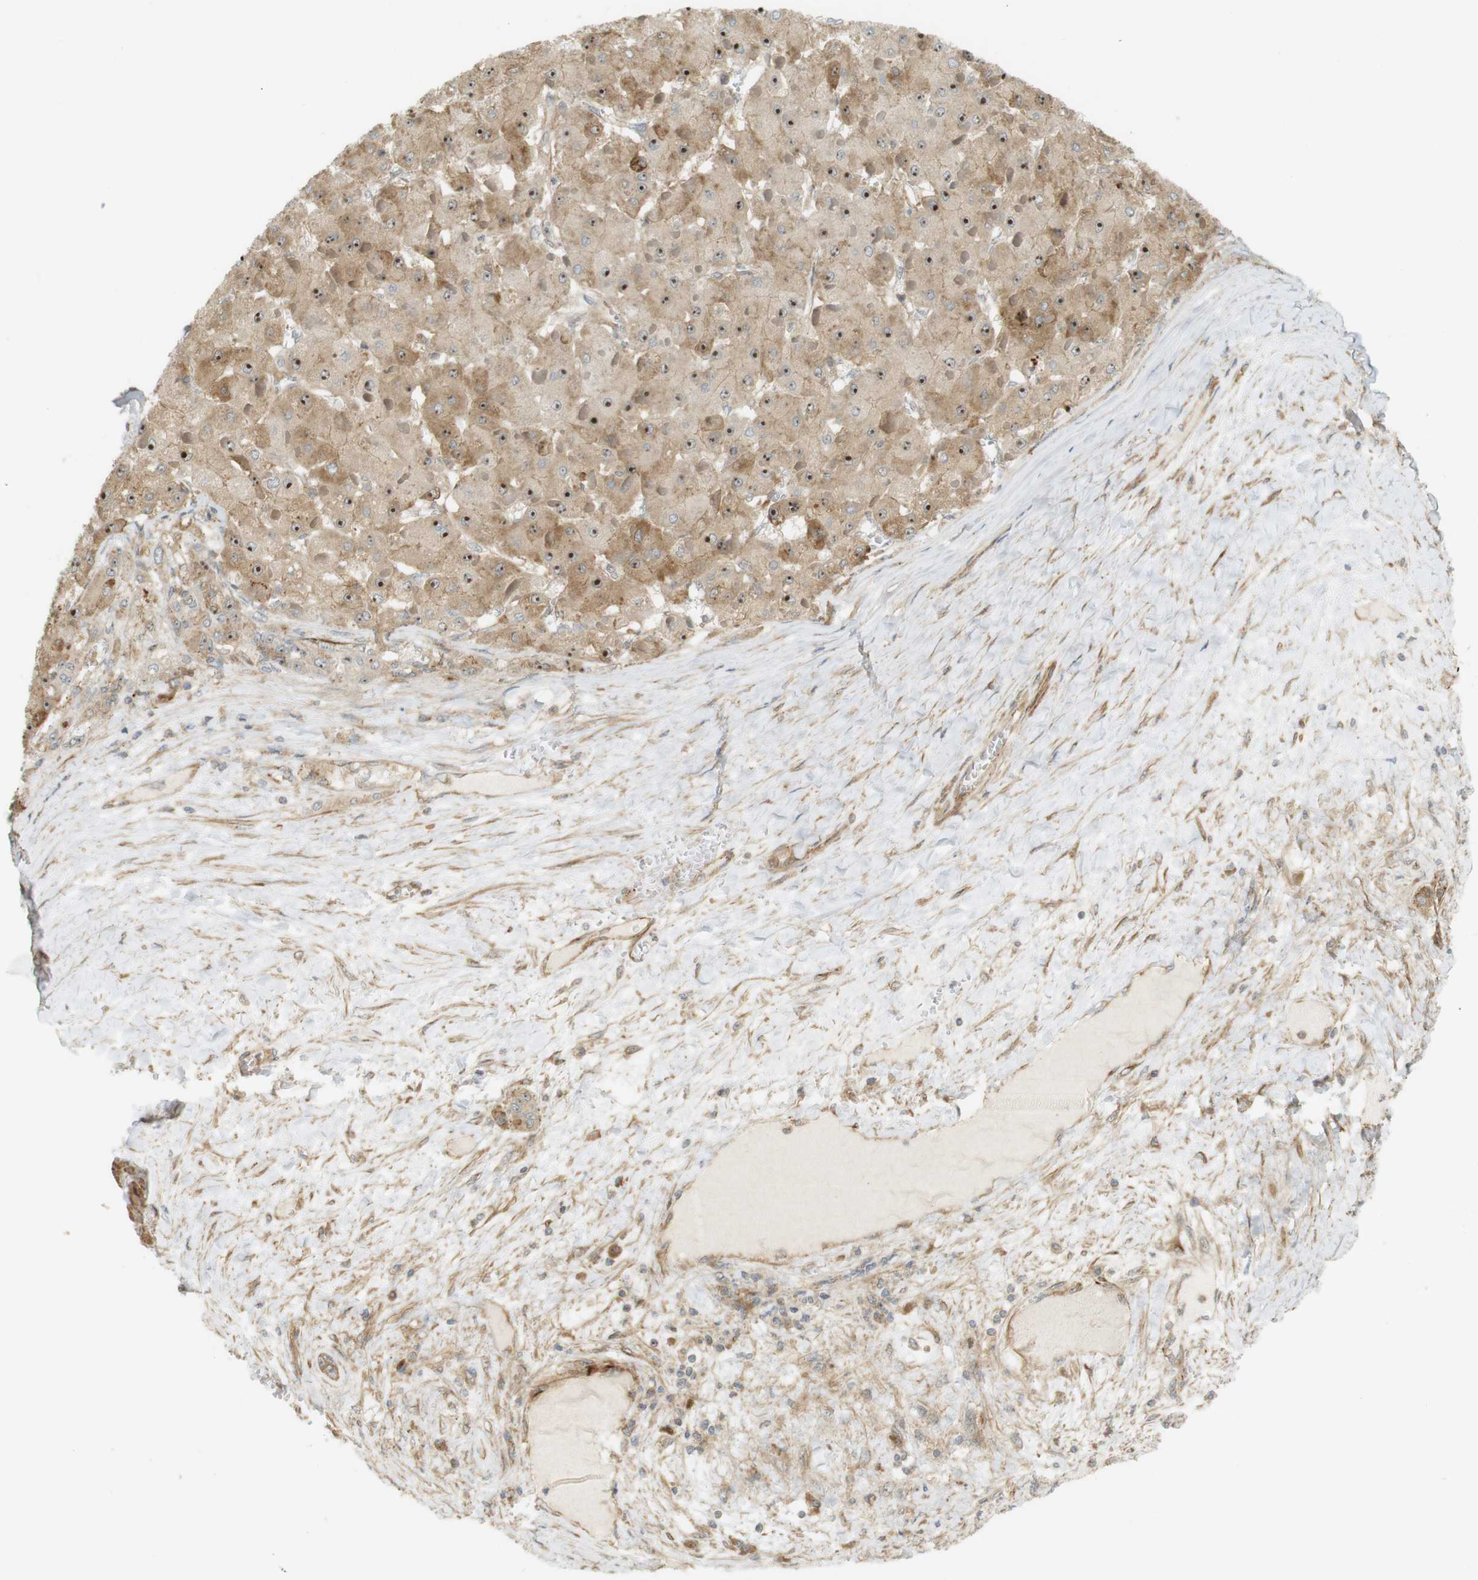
{"staining": {"intensity": "moderate", "quantity": ">75%", "location": "cytoplasmic/membranous,nuclear"}, "tissue": "liver cancer", "cell_type": "Tumor cells", "image_type": "cancer", "snomed": [{"axis": "morphology", "description": "Carcinoma, Hepatocellular, NOS"}, {"axis": "topography", "description": "Liver"}], "caption": "Liver cancer stained for a protein exhibits moderate cytoplasmic/membranous and nuclear positivity in tumor cells. (DAB = brown stain, brightfield microscopy at high magnification).", "gene": "PA2G4", "patient": {"sex": "female", "age": 73}}